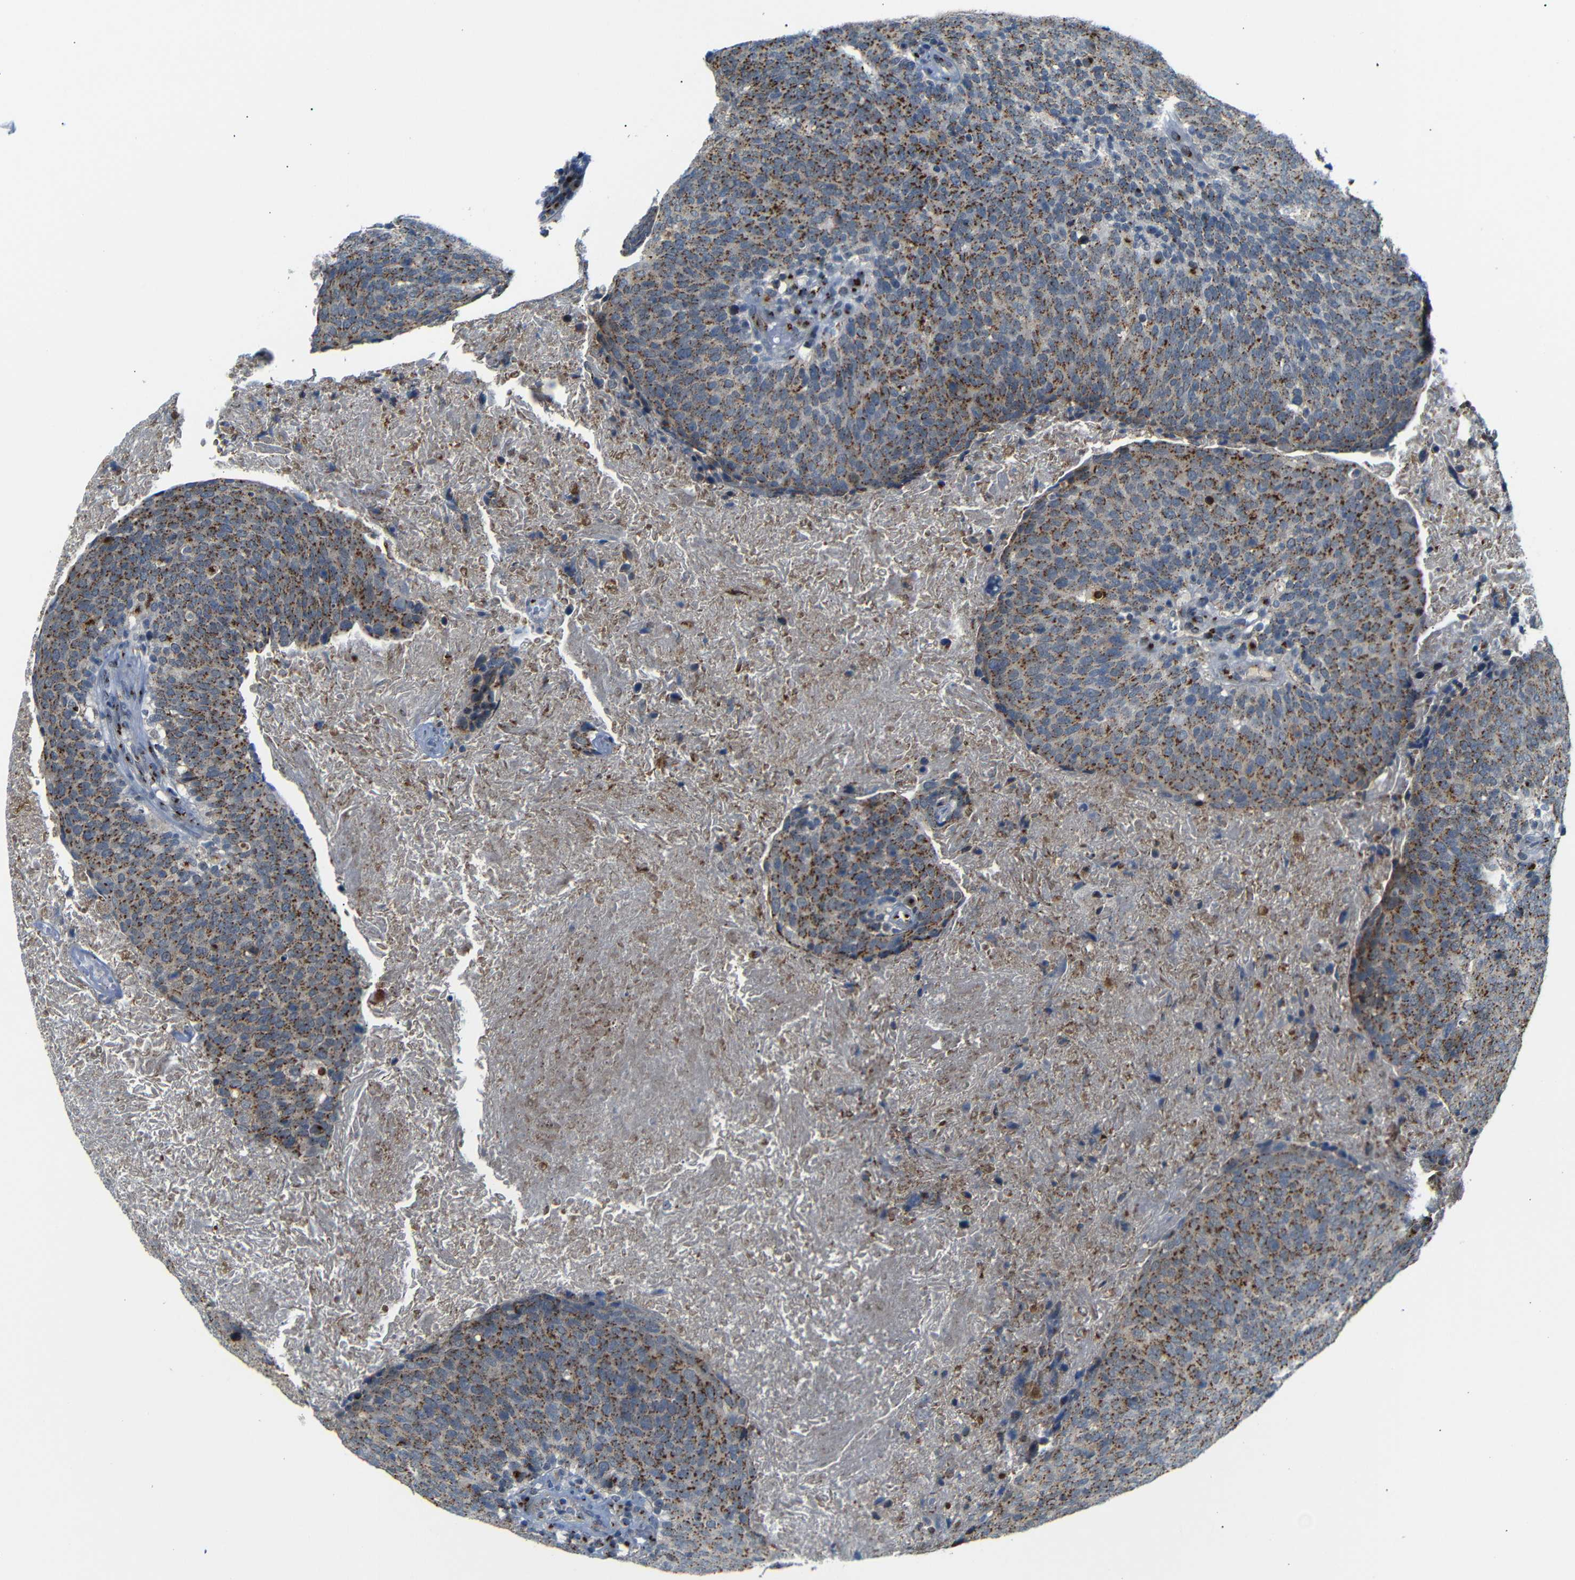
{"staining": {"intensity": "moderate", "quantity": ">75%", "location": "cytoplasmic/membranous"}, "tissue": "head and neck cancer", "cell_type": "Tumor cells", "image_type": "cancer", "snomed": [{"axis": "morphology", "description": "Squamous cell carcinoma, NOS"}, {"axis": "morphology", "description": "Squamous cell carcinoma, metastatic, NOS"}, {"axis": "topography", "description": "Lymph node"}, {"axis": "topography", "description": "Head-Neck"}], "caption": "Head and neck cancer tissue displays moderate cytoplasmic/membranous positivity in about >75% of tumor cells", "gene": "TGOLN2", "patient": {"sex": "male", "age": 62}}